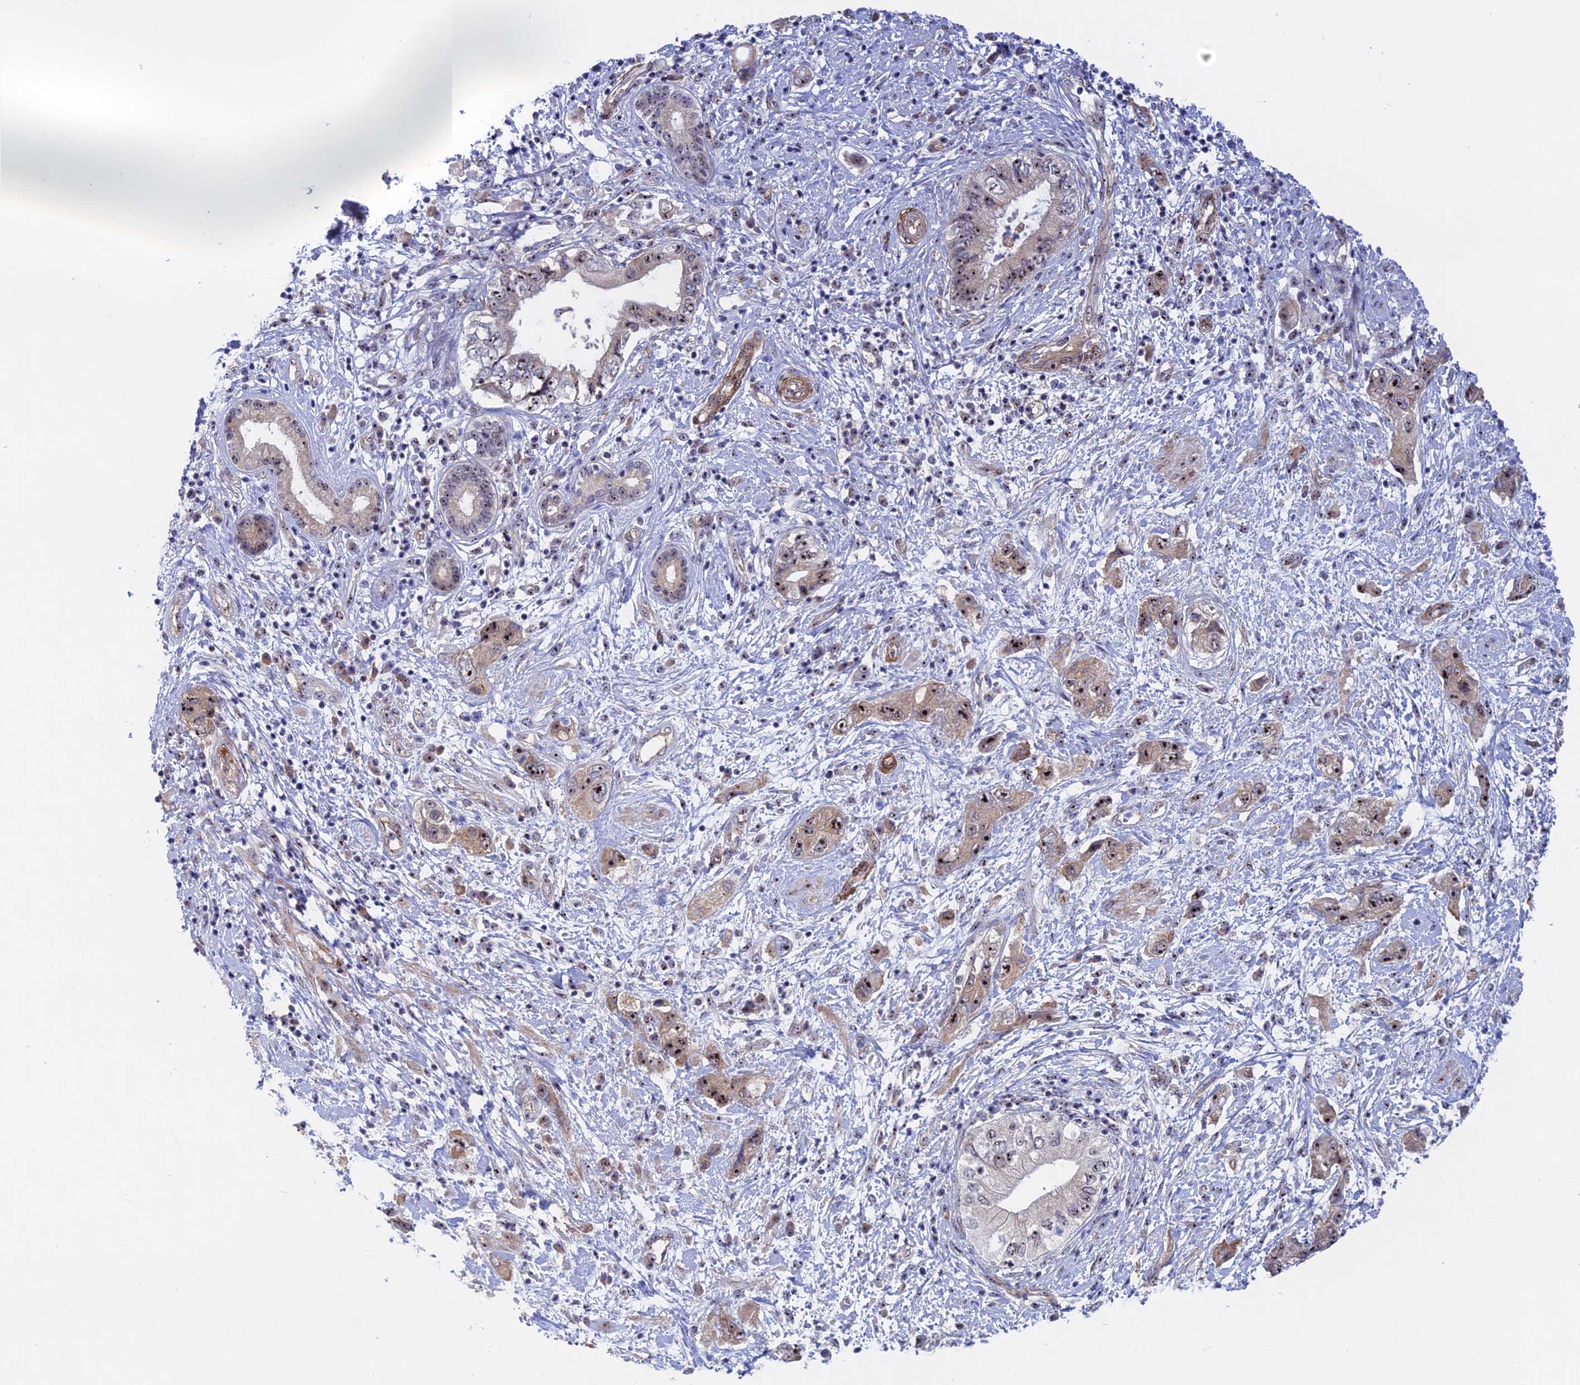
{"staining": {"intensity": "moderate", "quantity": "25%-75%", "location": "nuclear"}, "tissue": "pancreatic cancer", "cell_type": "Tumor cells", "image_type": "cancer", "snomed": [{"axis": "morphology", "description": "Adenocarcinoma, NOS"}, {"axis": "topography", "description": "Pancreas"}], "caption": "Brown immunohistochemical staining in pancreatic adenocarcinoma shows moderate nuclear expression in approximately 25%-75% of tumor cells.", "gene": "DBNDD1", "patient": {"sex": "female", "age": 73}}